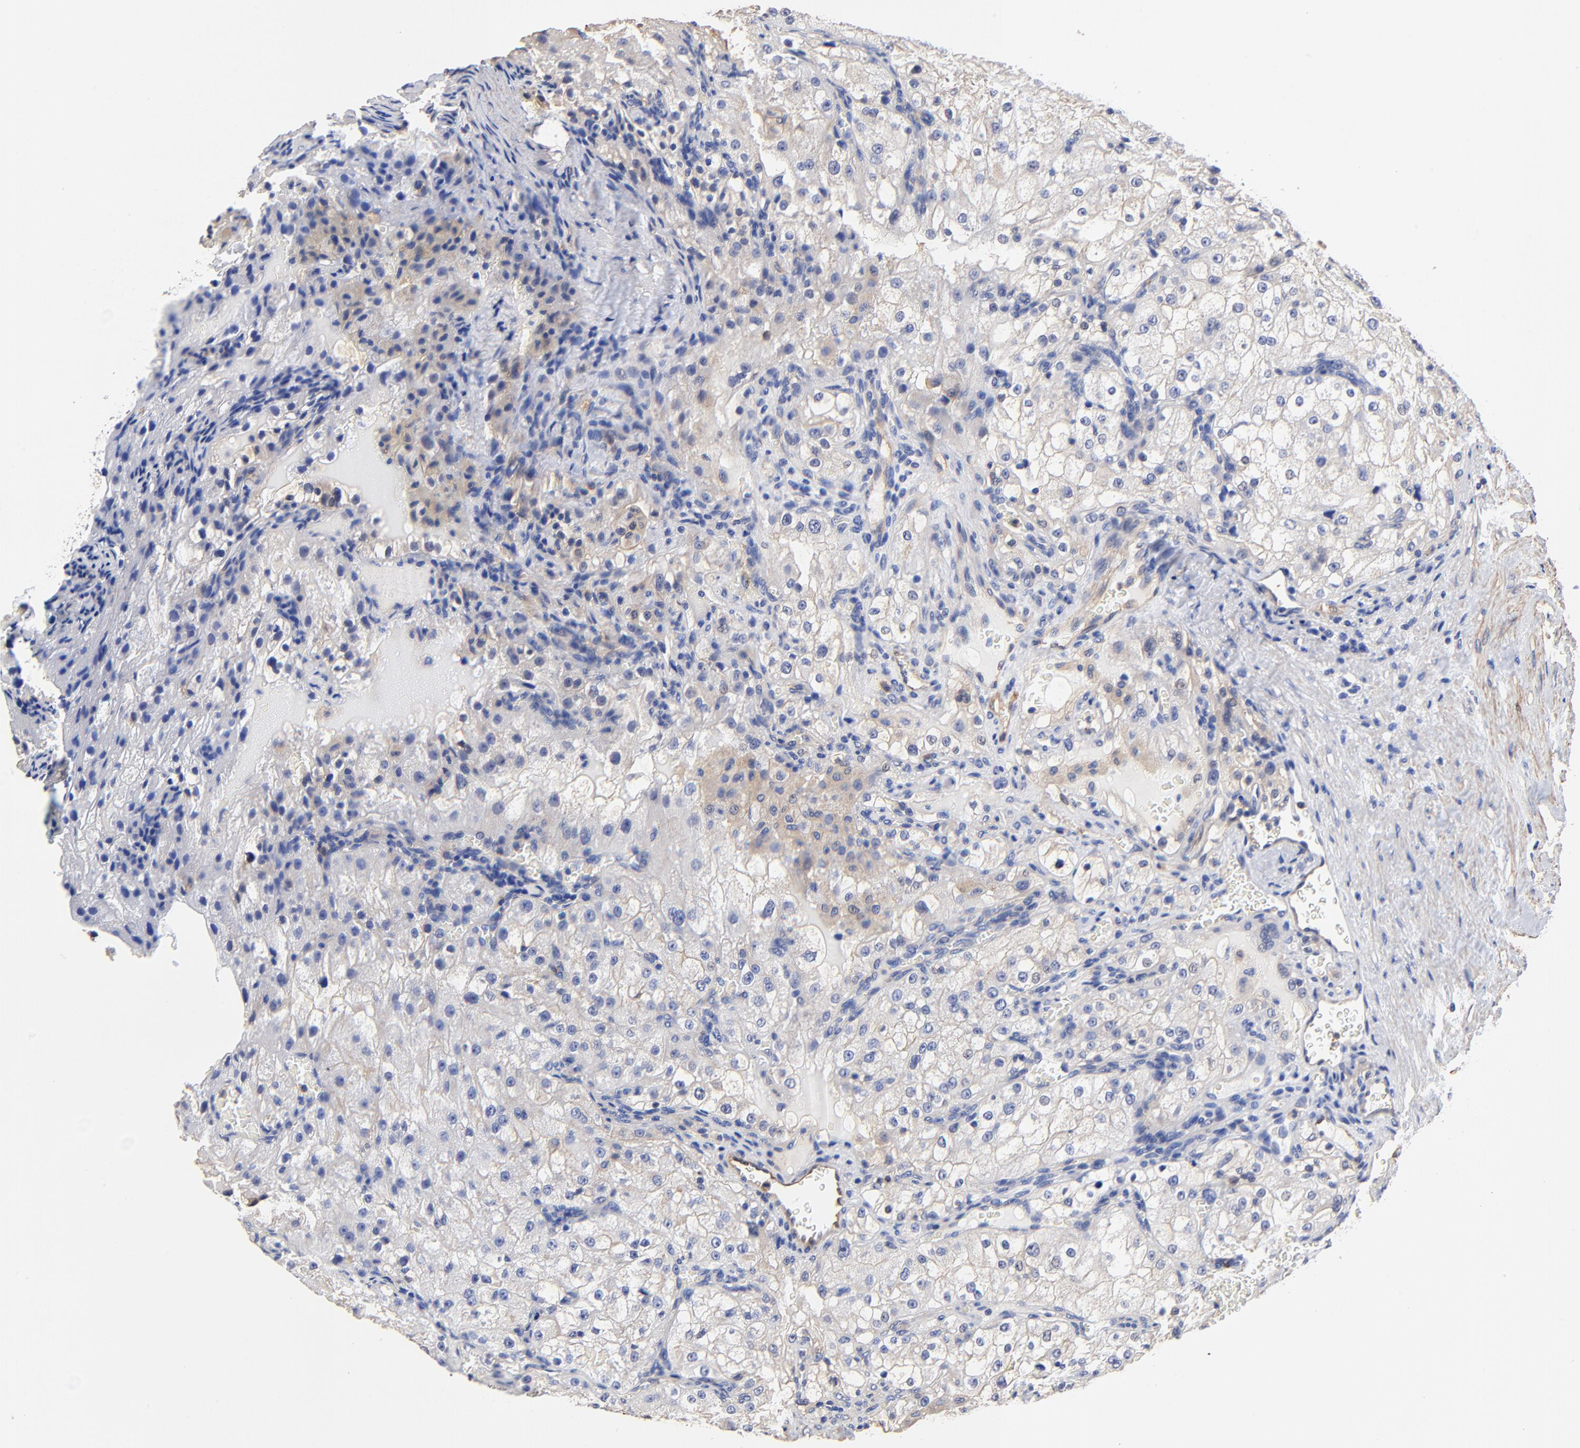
{"staining": {"intensity": "negative", "quantity": "none", "location": "none"}, "tissue": "renal cancer", "cell_type": "Tumor cells", "image_type": "cancer", "snomed": [{"axis": "morphology", "description": "Adenocarcinoma, NOS"}, {"axis": "topography", "description": "Kidney"}], "caption": "IHC photomicrograph of renal adenocarcinoma stained for a protein (brown), which exhibits no staining in tumor cells.", "gene": "TAGLN2", "patient": {"sex": "female", "age": 74}}